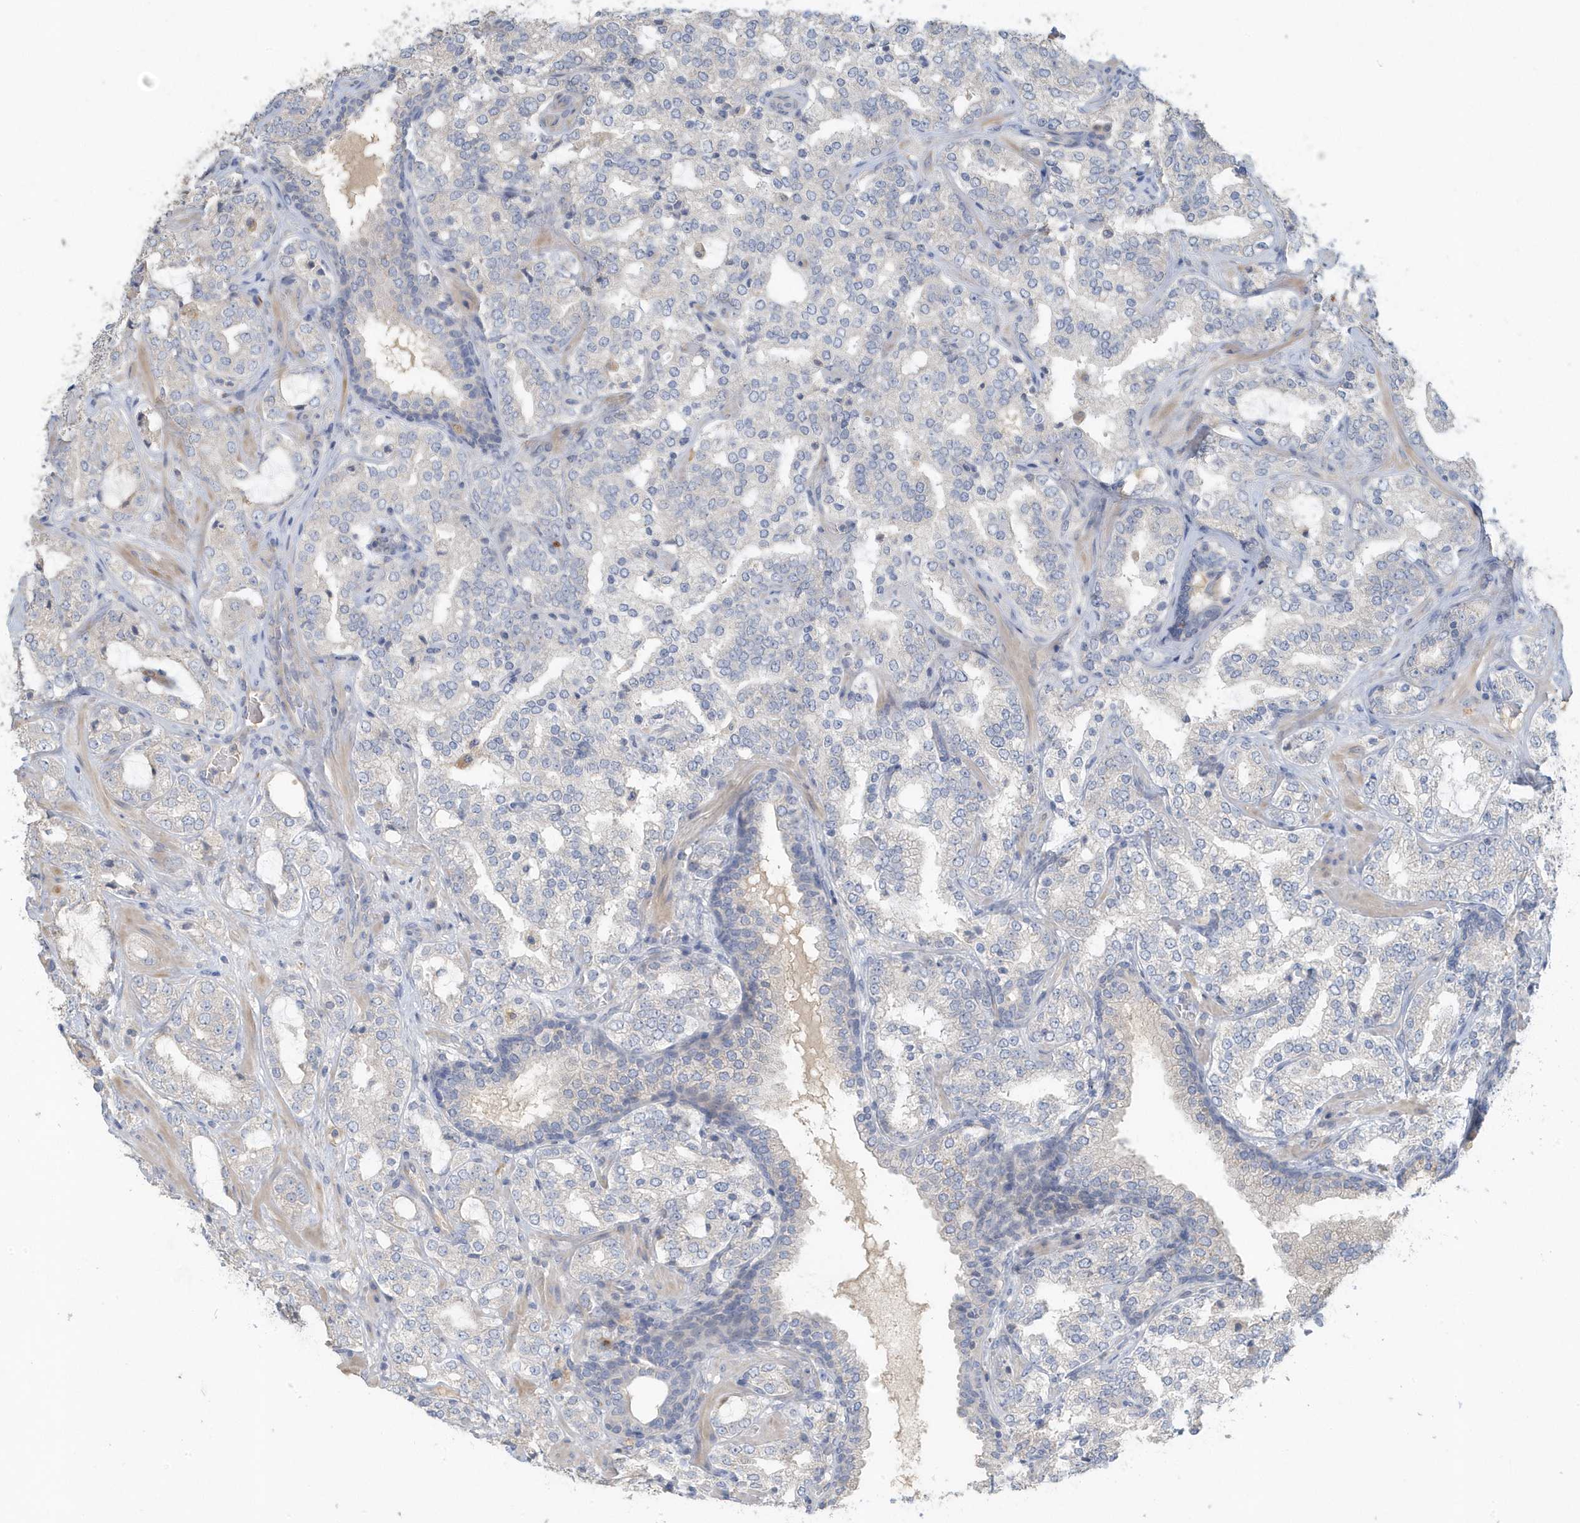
{"staining": {"intensity": "negative", "quantity": "none", "location": "none"}, "tissue": "prostate cancer", "cell_type": "Tumor cells", "image_type": "cancer", "snomed": [{"axis": "morphology", "description": "Adenocarcinoma, High grade"}, {"axis": "topography", "description": "Prostate"}], "caption": "An image of adenocarcinoma (high-grade) (prostate) stained for a protein demonstrates no brown staining in tumor cells. (Brightfield microscopy of DAB immunohistochemistry at high magnification).", "gene": "USP53", "patient": {"sex": "male", "age": 64}}